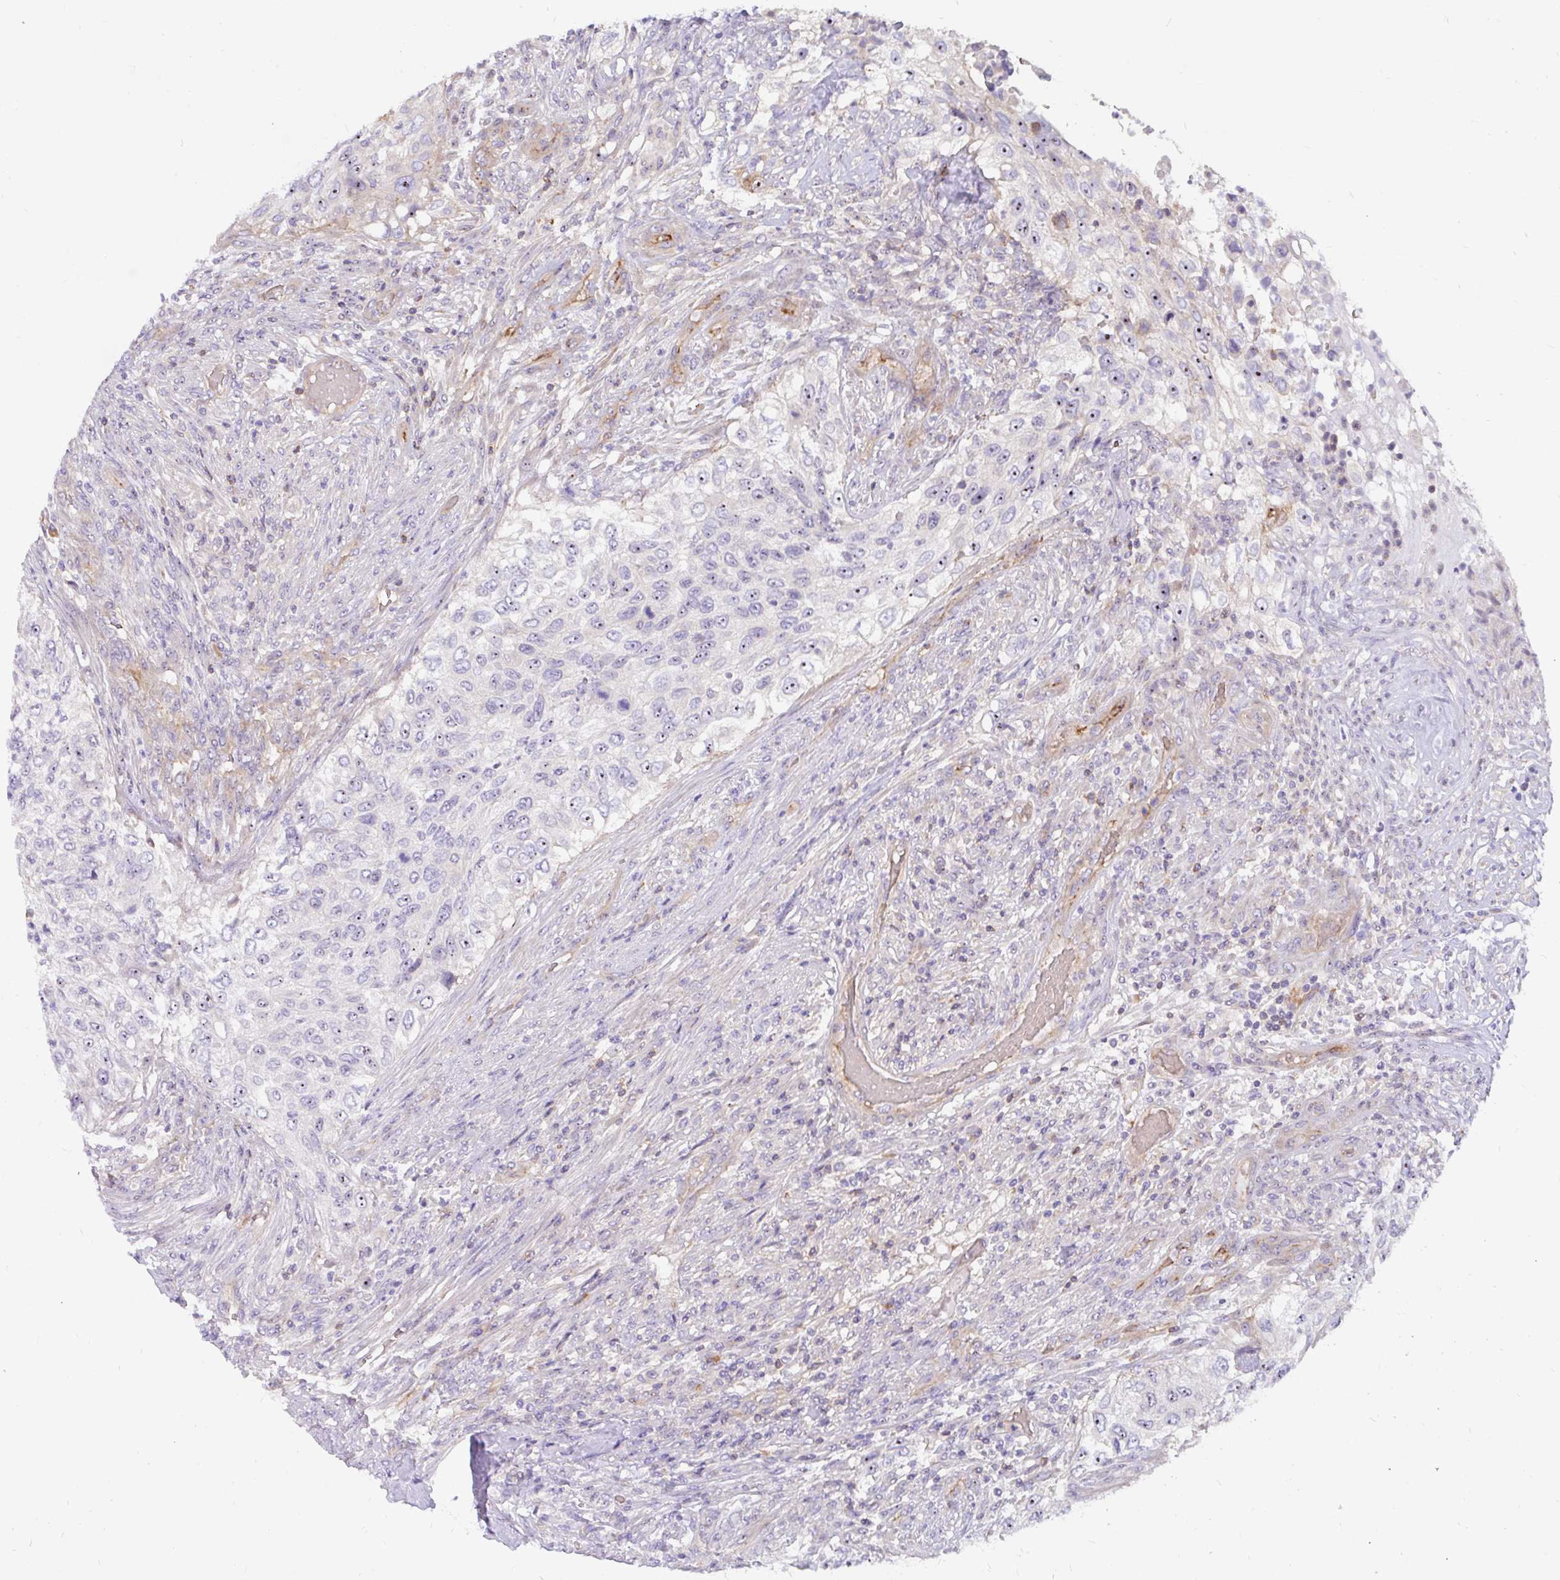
{"staining": {"intensity": "negative", "quantity": "none", "location": "none"}, "tissue": "urothelial cancer", "cell_type": "Tumor cells", "image_type": "cancer", "snomed": [{"axis": "morphology", "description": "Urothelial carcinoma, High grade"}, {"axis": "topography", "description": "Urinary bladder"}], "caption": "The photomicrograph reveals no staining of tumor cells in urothelial cancer.", "gene": "LRRC26", "patient": {"sex": "female", "age": 60}}